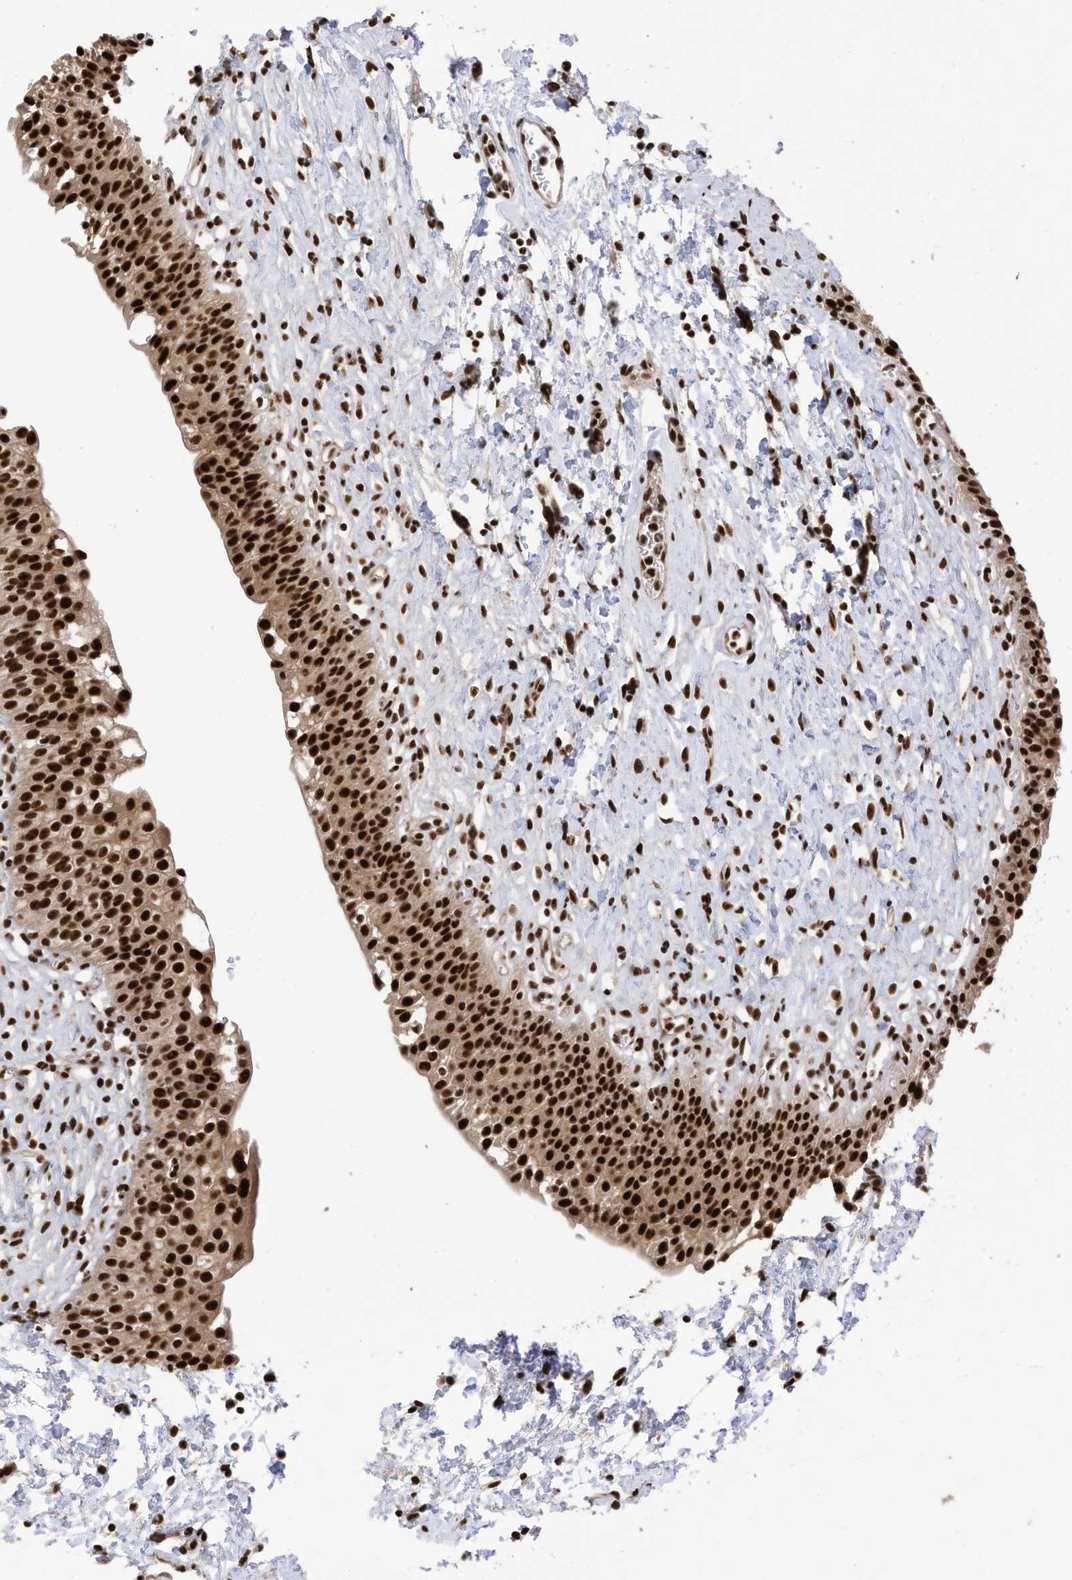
{"staining": {"intensity": "strong", "quantity": ">75%", "location": "nuclear"}, "tissue": "urinary bladder", "cell_type": "Urothelial cells", "image_type": "normal", "snomed": [{"axis": "morphology", "description": "Normal tissue, NOS"}, {"axis": "topography", "description": "Urinary bladder"}], "caption": "The micrograph shows a brown stain indicating the presence of a protein in the nuclear of urothelial cells in urinary bladder. The protein is stained brown, and the nuclei are stained in blue (DAB IHC with brightfield microscopy, high magnification).", "gene": "SF3A3", "patient": {"sex": "male", "age": 51}}